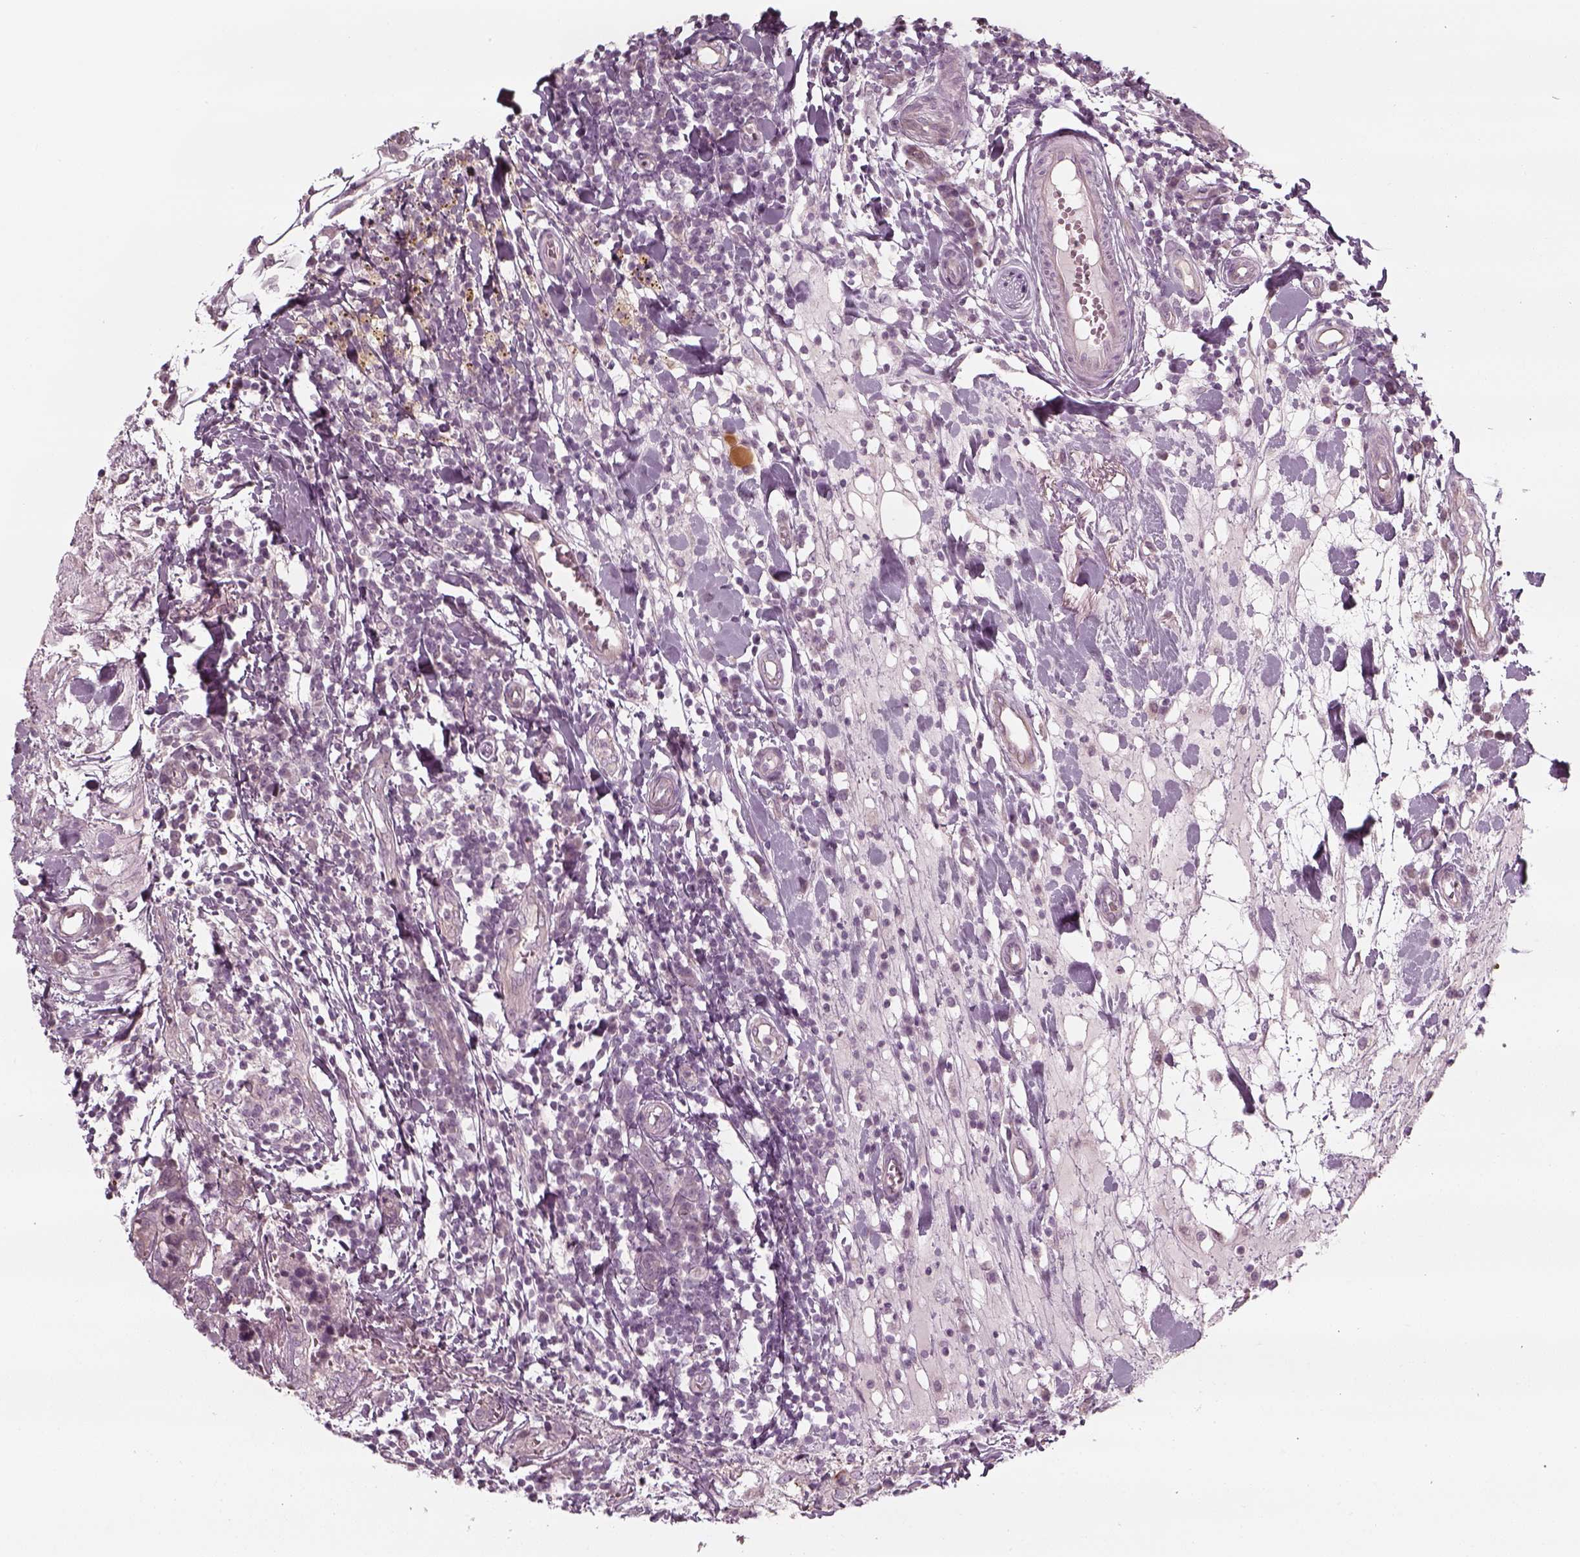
{"staining": {"intensity": "negative", "quantity": "none", "location": "none"}, "tissue": "breast cancer", "cell_type": "Tumor cells", "image_type": "cancer", "snomed": [{"axis": "morphology", "description": "Duct carcinoma"}, {"axis": "topography", "description": "Breast"}], "caption": "The IHC micrograph has no significant staining in tumor cells of breast intraductal carcinoma tissue.", "gene": "PNMT", "patient": {"sex": "female", "age": 30}}